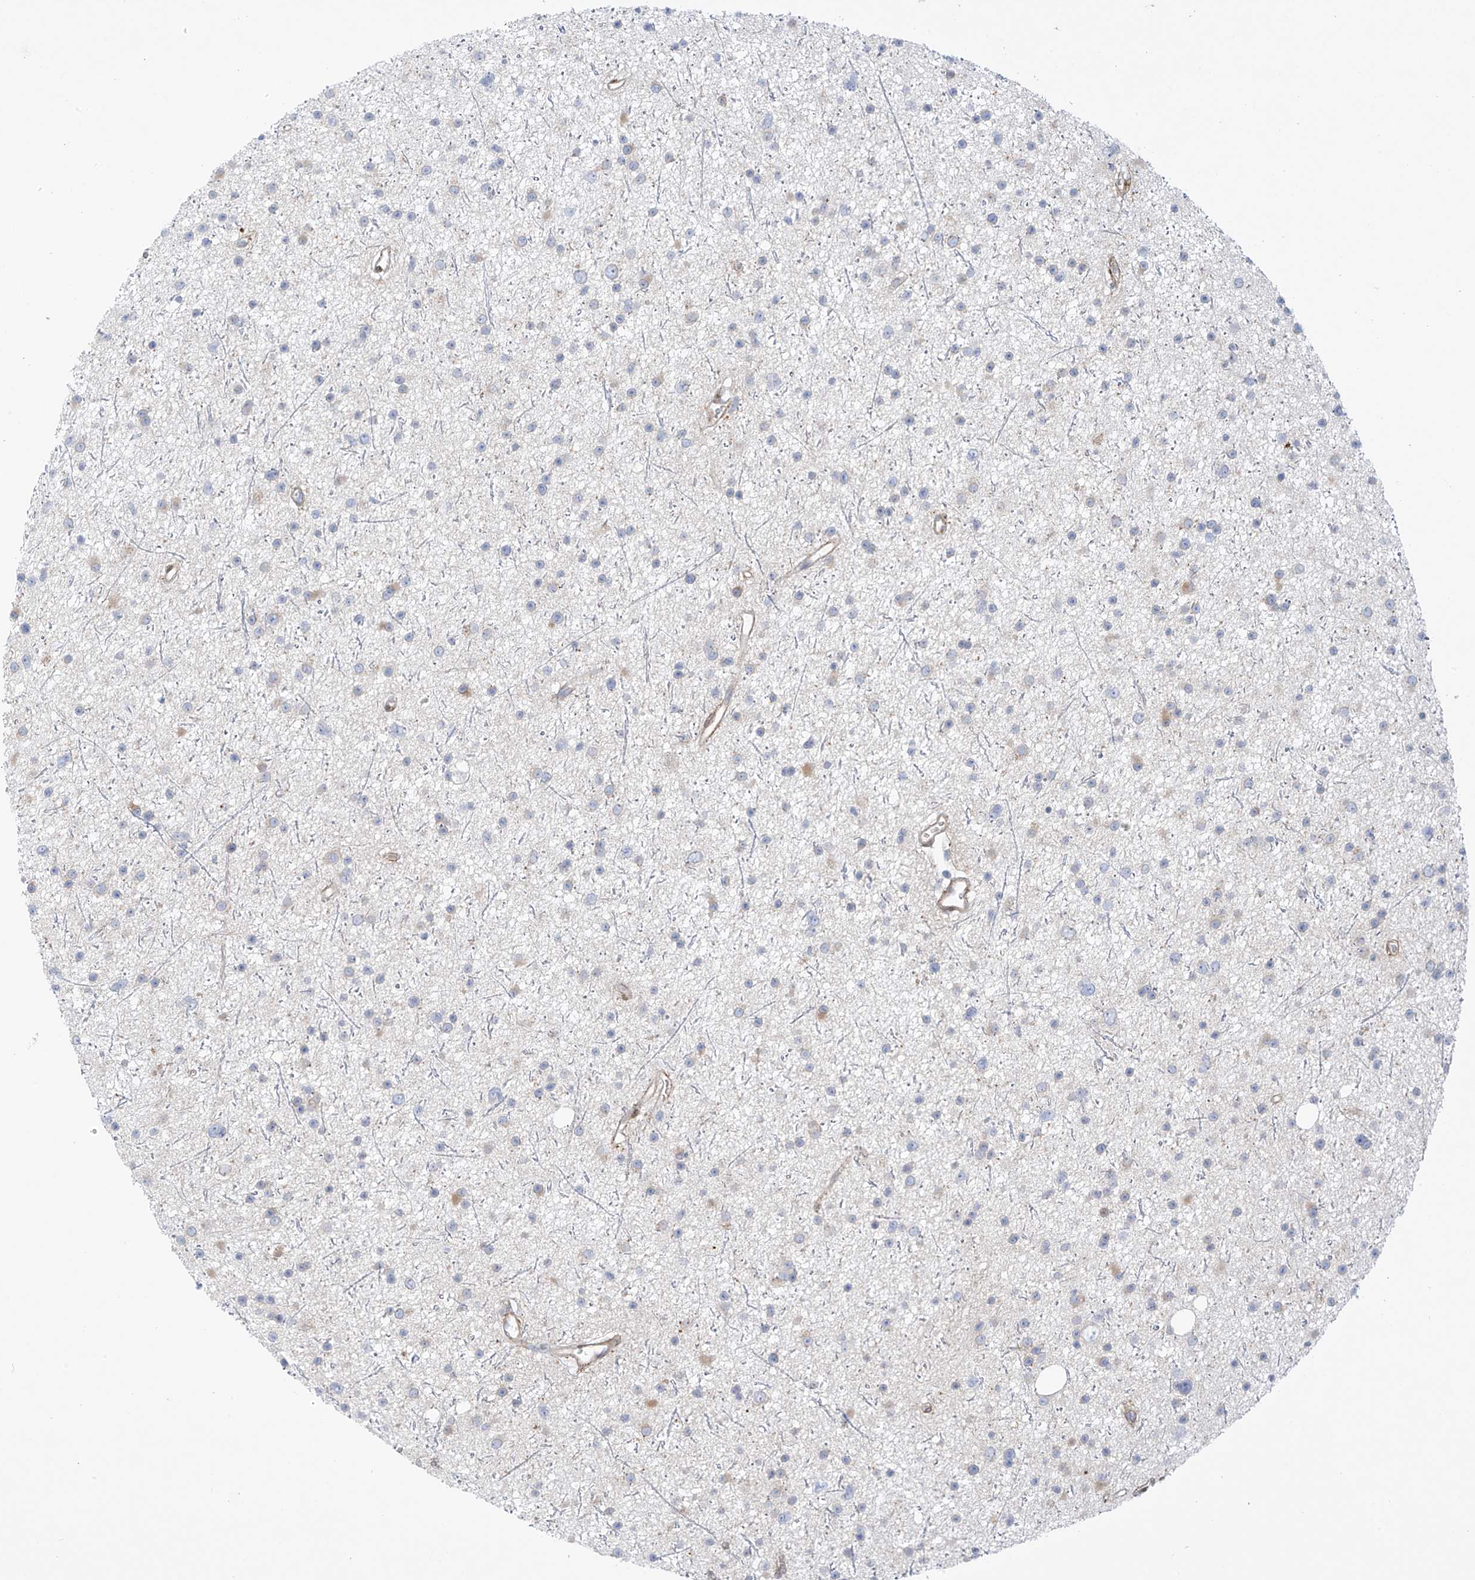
{"staining": {"intensity": "negative", "quantity": "none", "location": "none"}, "tissue": "glioma", "cell_type": "Tumor cells", "image_type": "cancer", "snomed": [{"axis": "morphology", "description": "Glioma, malignant, Low grade"}, {"axis": "topography", "description": "Cerebral cortex"}], "caption": "IHC image of malignant glioma (low-grade) stained for a protein (brown), which shows no expression in tumor cells. (DAB IHC visualized using brightfield microscopy, high magnification).", "gene": "PCYOX1", "patient": {"sex": "female", "age": 39}}